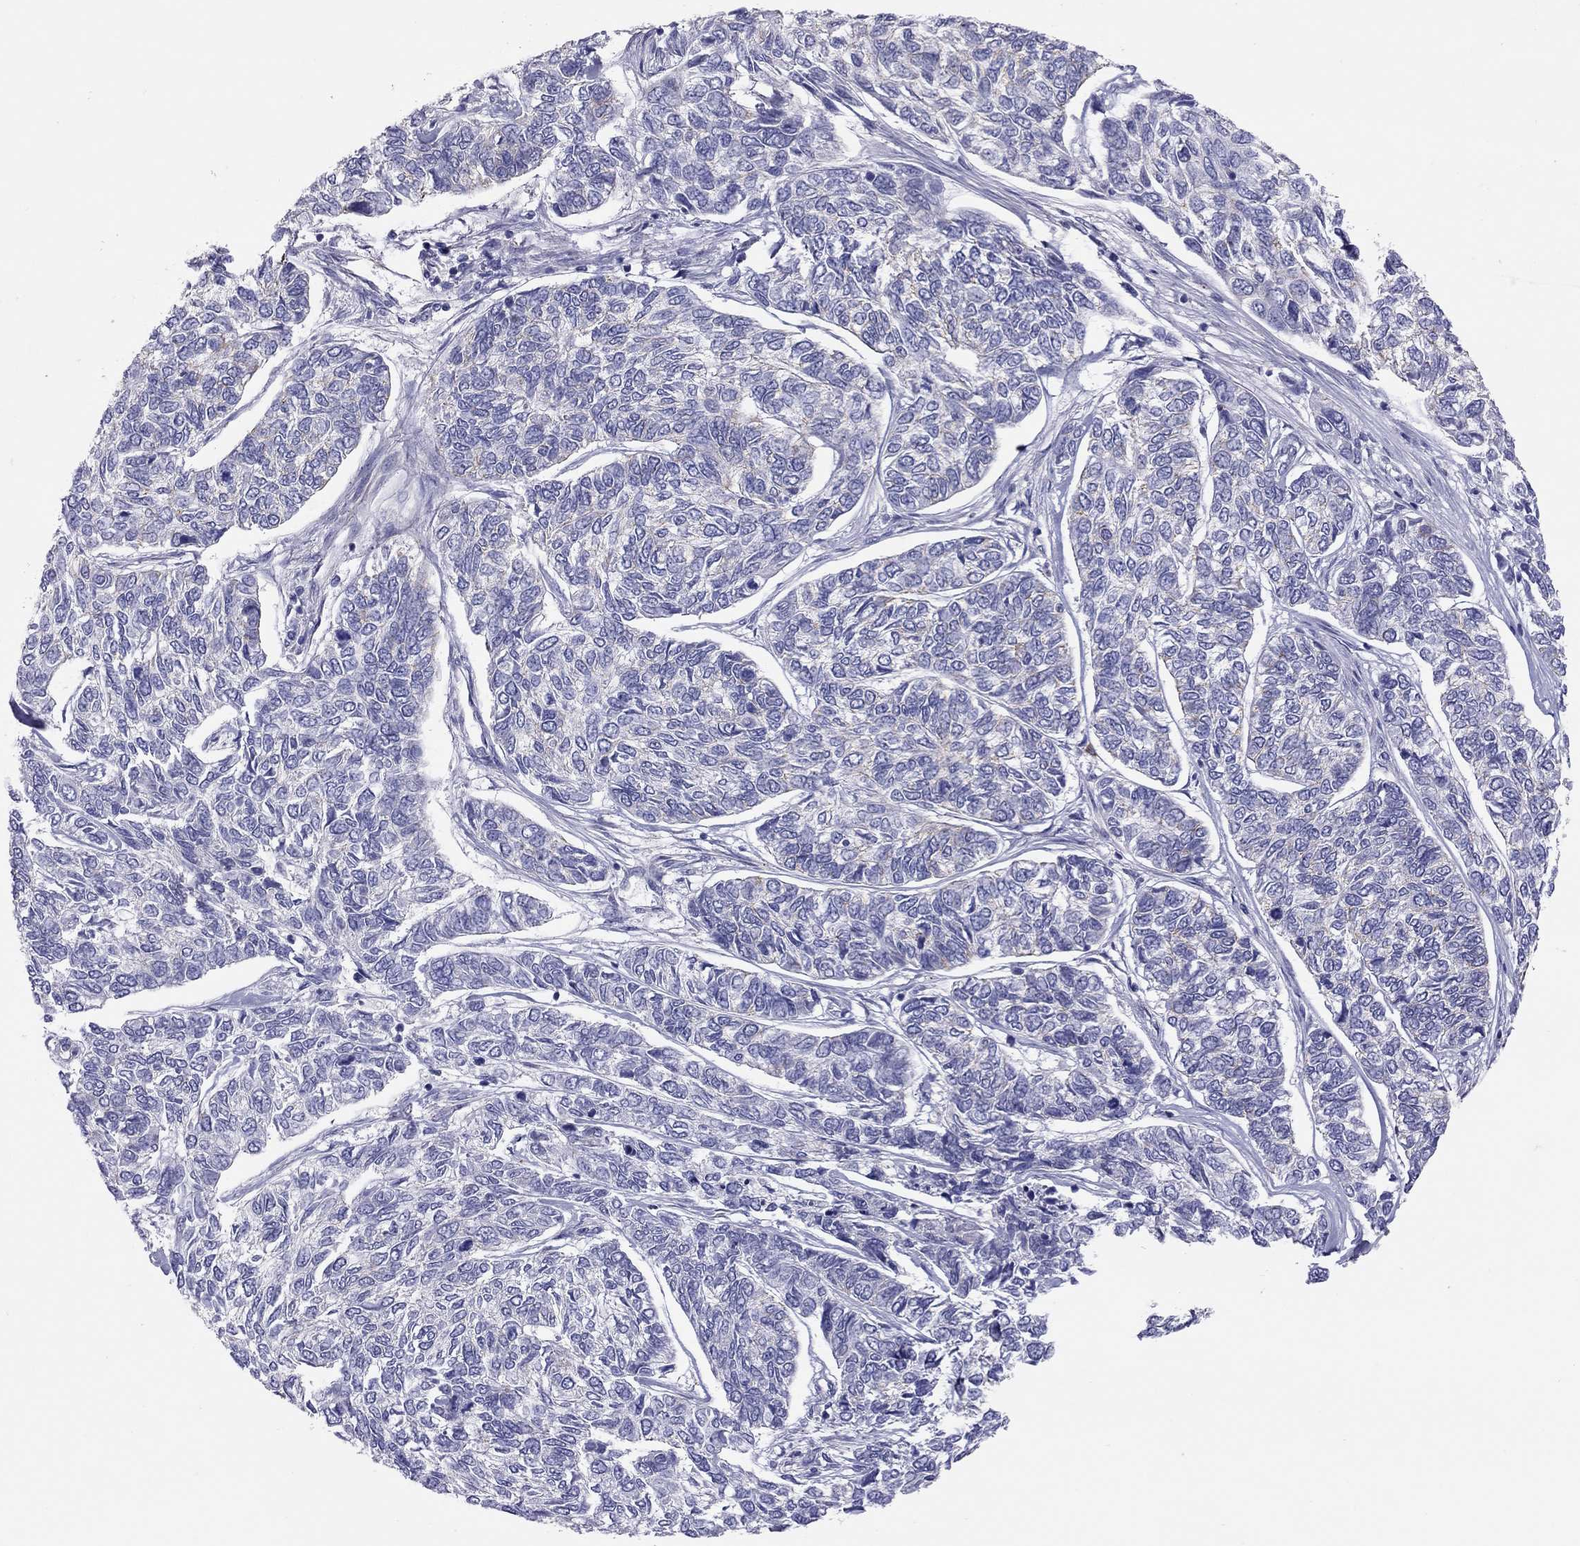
{"staining": {"intensity": "negative", "quantity": "none", "location": "none"}, "tissue": "skin cancer", "cell_type": "Tumor cells", "image_type": "cancer", "snomed": [{"axis": "morphology", "description": "Basal cell carcinoma"}, {"axis": "topography", "description": "Skin"}], "caption": "Skin basal cell carcinoma was stained to show a protein in brown. There is no significant positivity in tumor cells.", "gene": "FRMD1", "patient": {"sex": "female", "age": 65}}